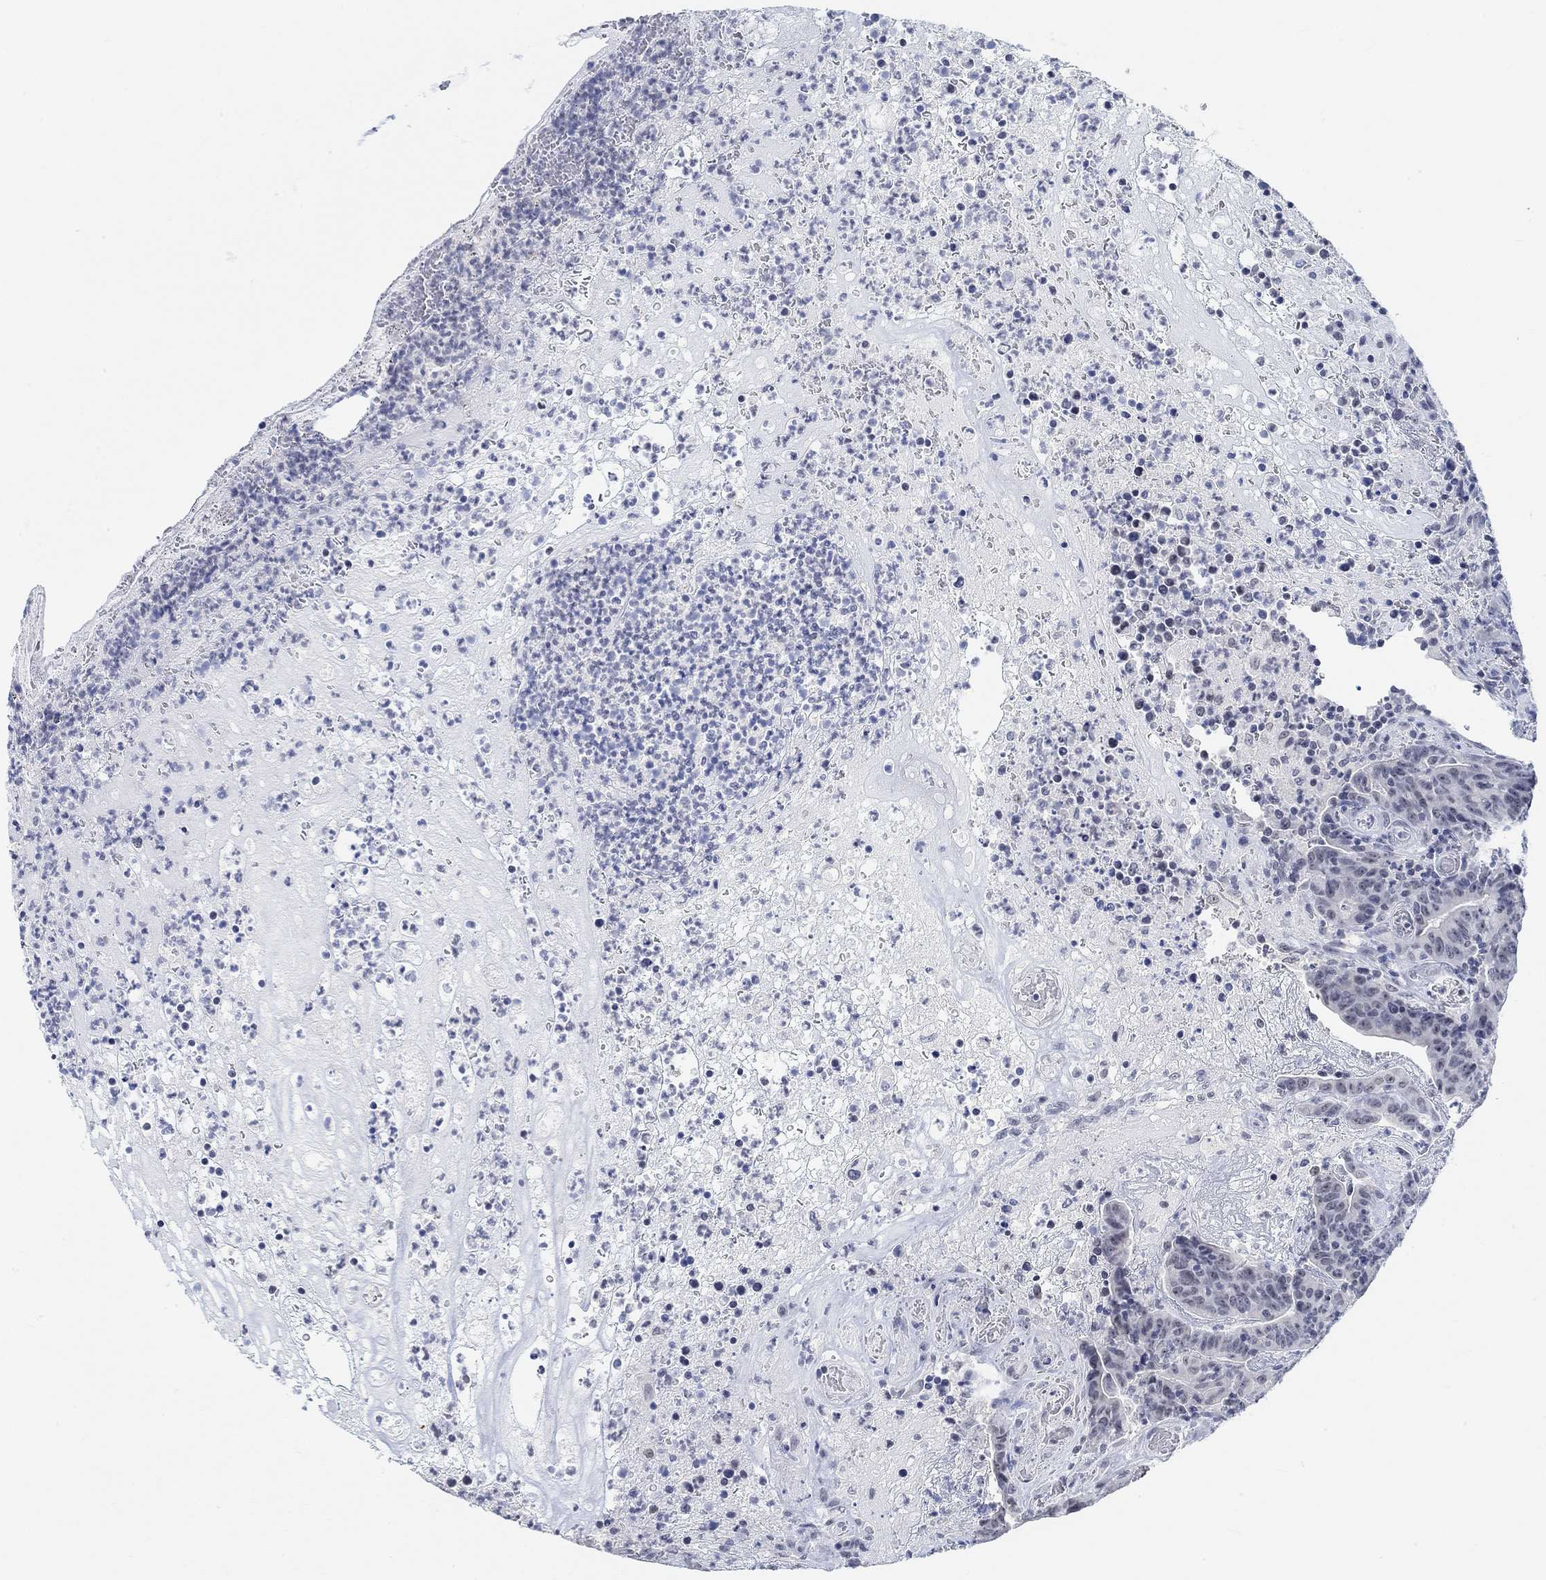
{"staining": {"intensity": "negative", "quantity": "none", "location": "none"}, "tissue": "colorectal cancer", "cell_type": "Tumor cells", "image_type": "cancer", "snomed": [{"axis": "morphology", "description": "Adenocarcinoma, NOS"}, {"axis": "topography", "description": "Colon"}], "caption": "High power microscopy micrograph of an immunohistochemistry (IHC) photomicrograph of colorectal cancer, revealing no significant staining in tumor cells.", "gene": "PURG", "patient": {"sex": "female", "age": 75}}